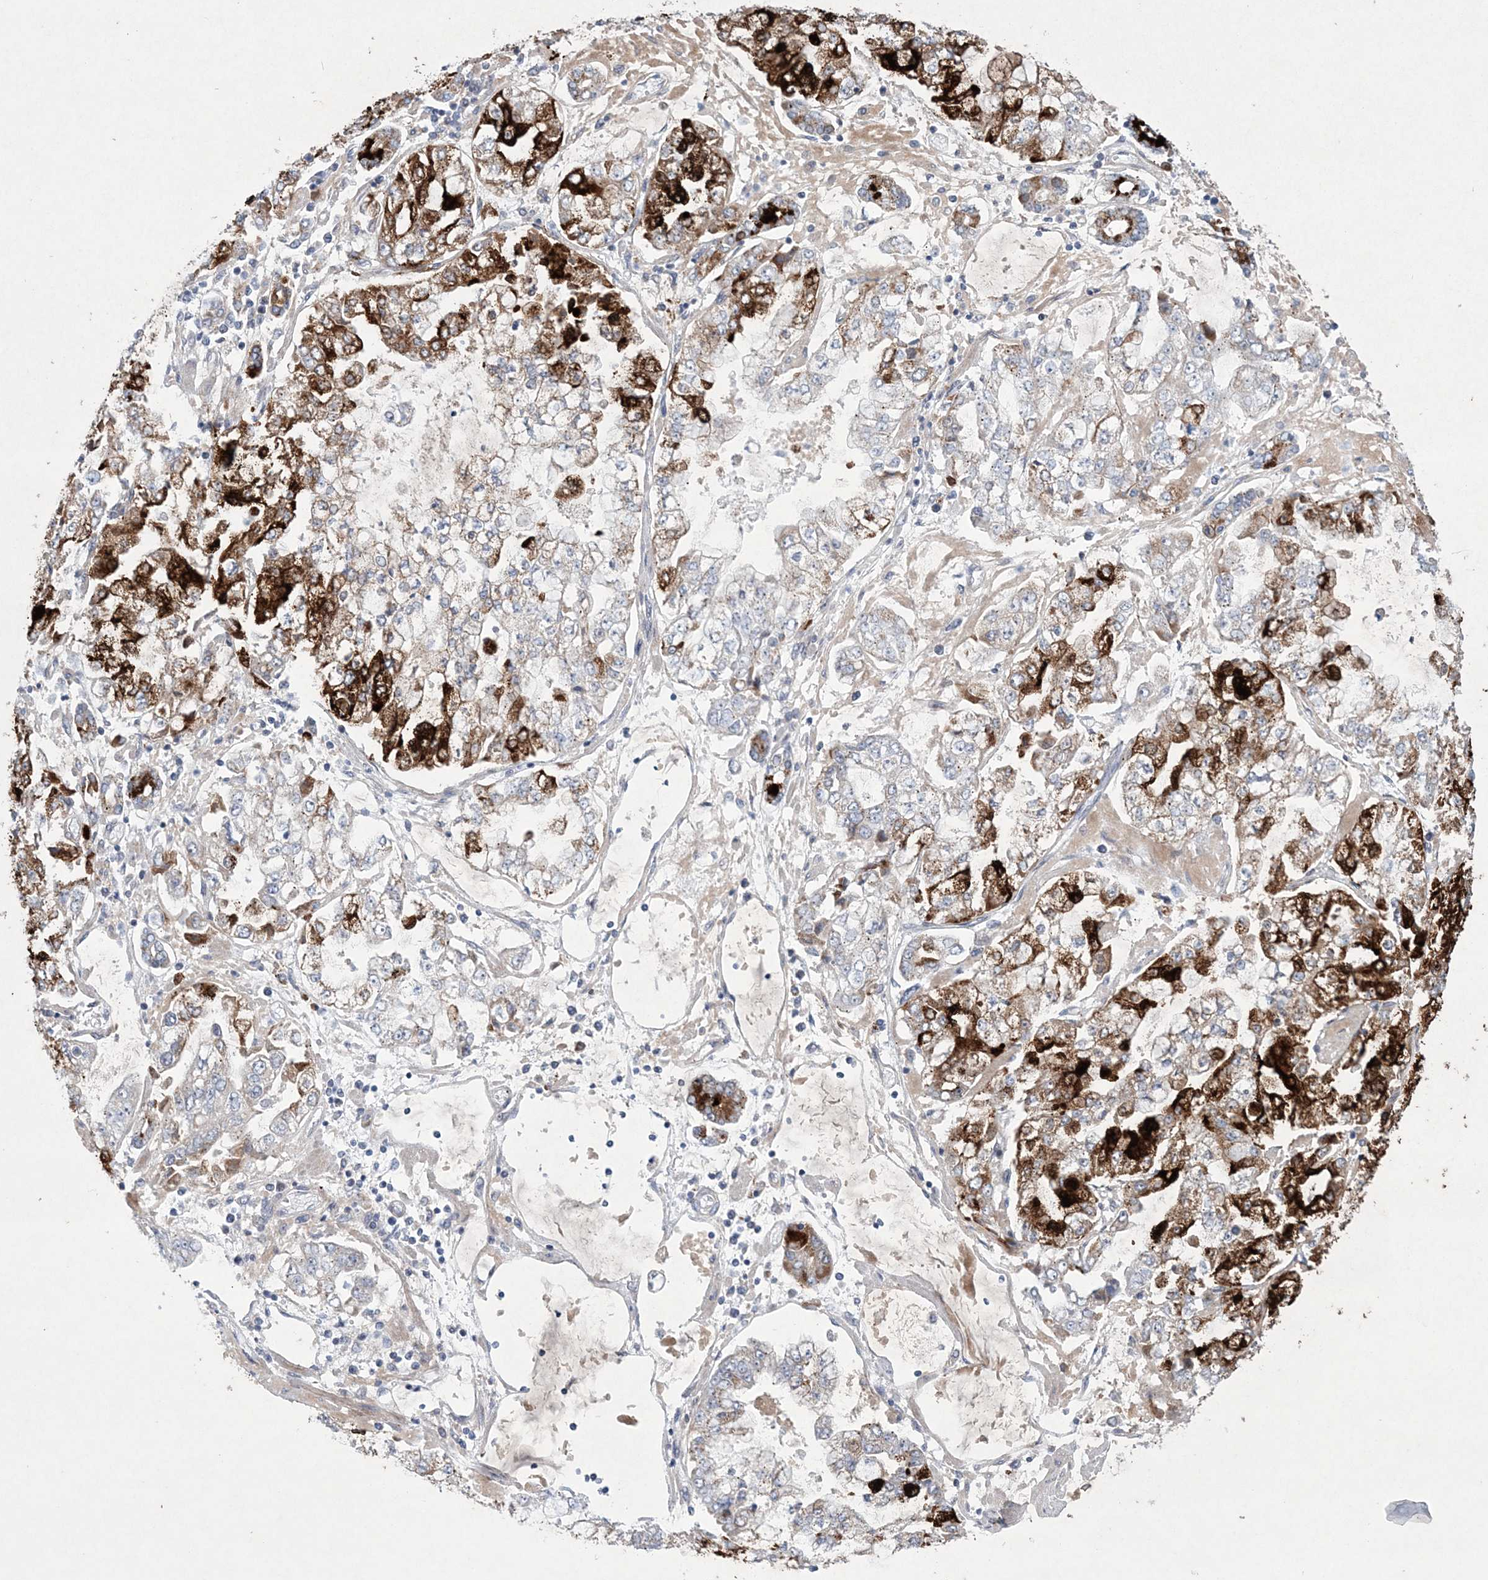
{"staining": {"intensity": "strong", "quantity": "25%-75%", "location": "cytoplasmic/membranous"}, "tissue": "stomach cancer", "cell_type": "Tumor cells", "image_type": "cancer", "snomed": [{"axis": "morphology", "description": "Adenocarcinoma, NOS"}, {"axis": "topography", "description": "Stomach"}], "caption": "Stomach cancer stained for a protein (brown) shows strong cytoplasmic/membranous positive expression in about 25%-75% of tumor cells.", "gene": "CES4A", "patient": {"sex": "male", "age": 76}}